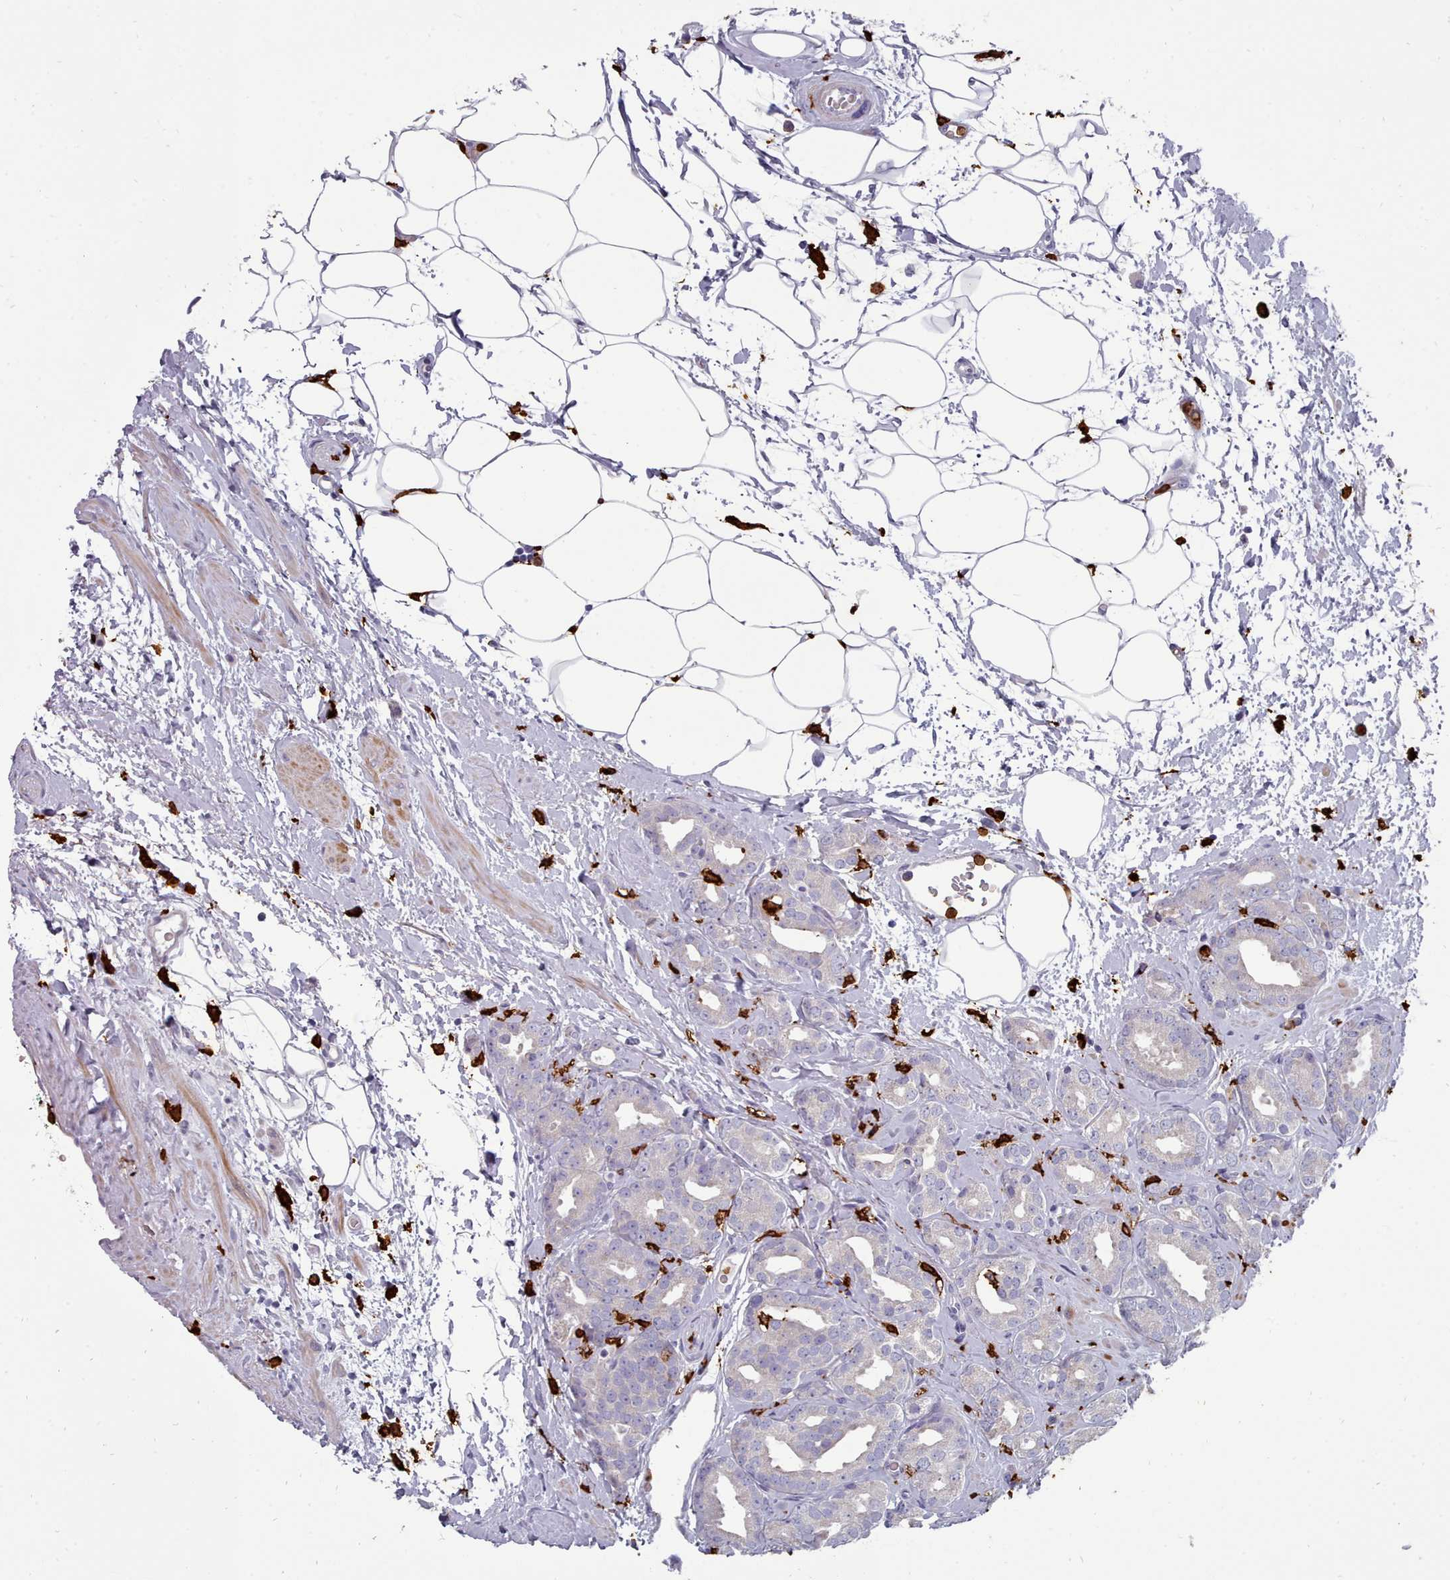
{"staining": {"intensity": "weak", "quantity": "<25%", "location": "cytoplasmic/membranous"}, "tissue": "prostate cancer", "cell_type": "Tumor cells", "image_type": "cancer", "snomed": [{"axis": "morphology", "description": "Adenocarcinoma, High grade"}, {"axis": "topography", "description": "Prostate"}], "caption": "This is a micrograph of immunohistochemistry (IHC) staining of prostate cancer (adenocarcinoma (high-grade)), which shows no staining in tumor cells. The staining is performed using DAB (3,3'-diaminobenzidine) brown chromogen with nuclei counter-stained in using hematoxylin.", "gene": "AIF1", "patient": {"sex": "male", "age": 63}}